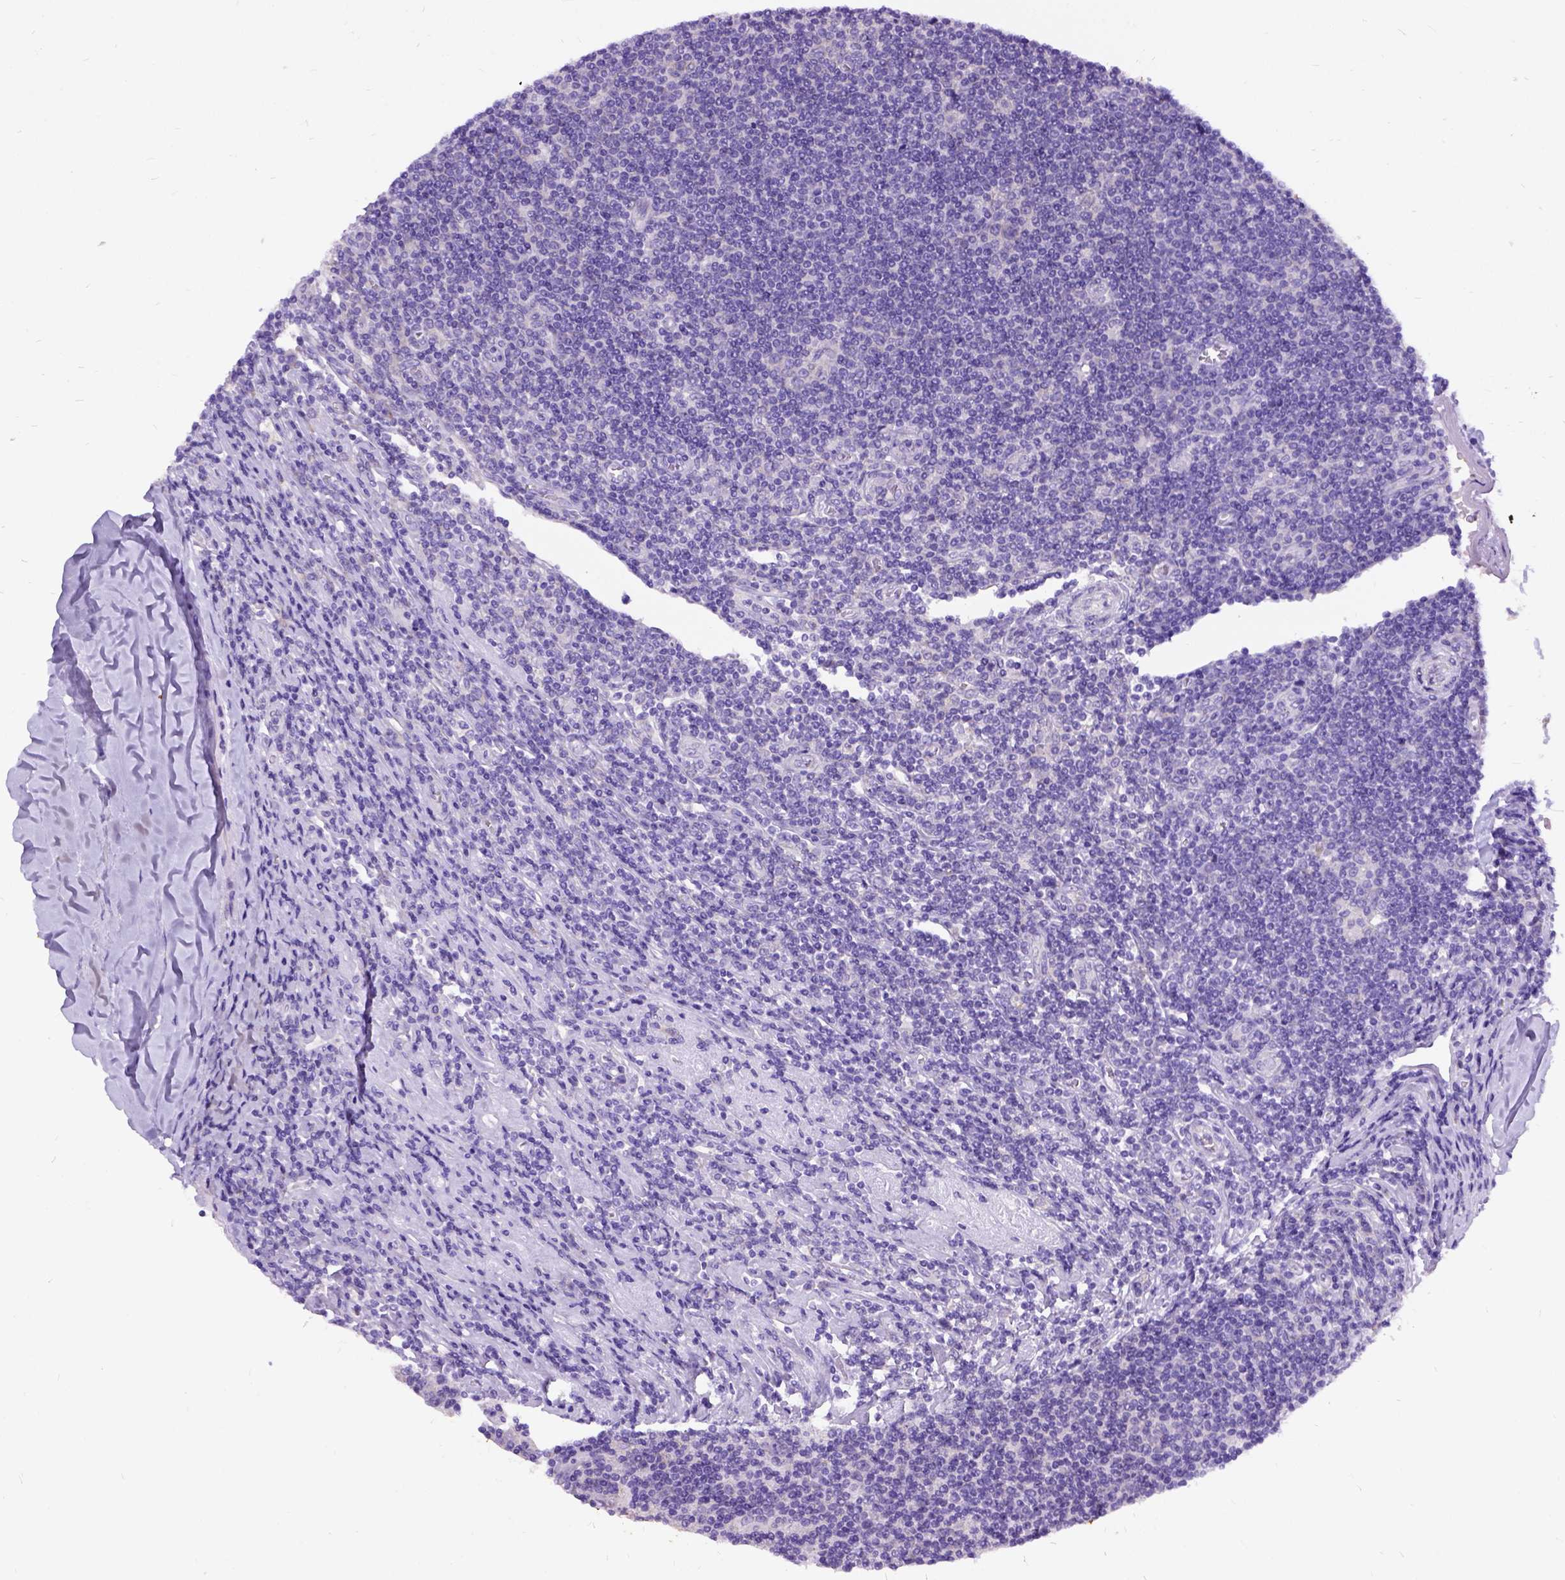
{"staining": {"intensity": "negative", "quantity": "none", "location": "none"}, "tissue": "lymphoma", "cell_type": "Tumor cells", "image_type": "cancer", "snomed": [{"axis": "morphology", "description": "Hodgkin's disease, NOS"}, {"axis": "topography", "description": "Lymph node"}], "caption": "Immunohistochemistry of human lymphoma demonstrates no staining in tumor cells.", "gene": "CFAP54", "patient": {"sex": "male", "age": 40}}